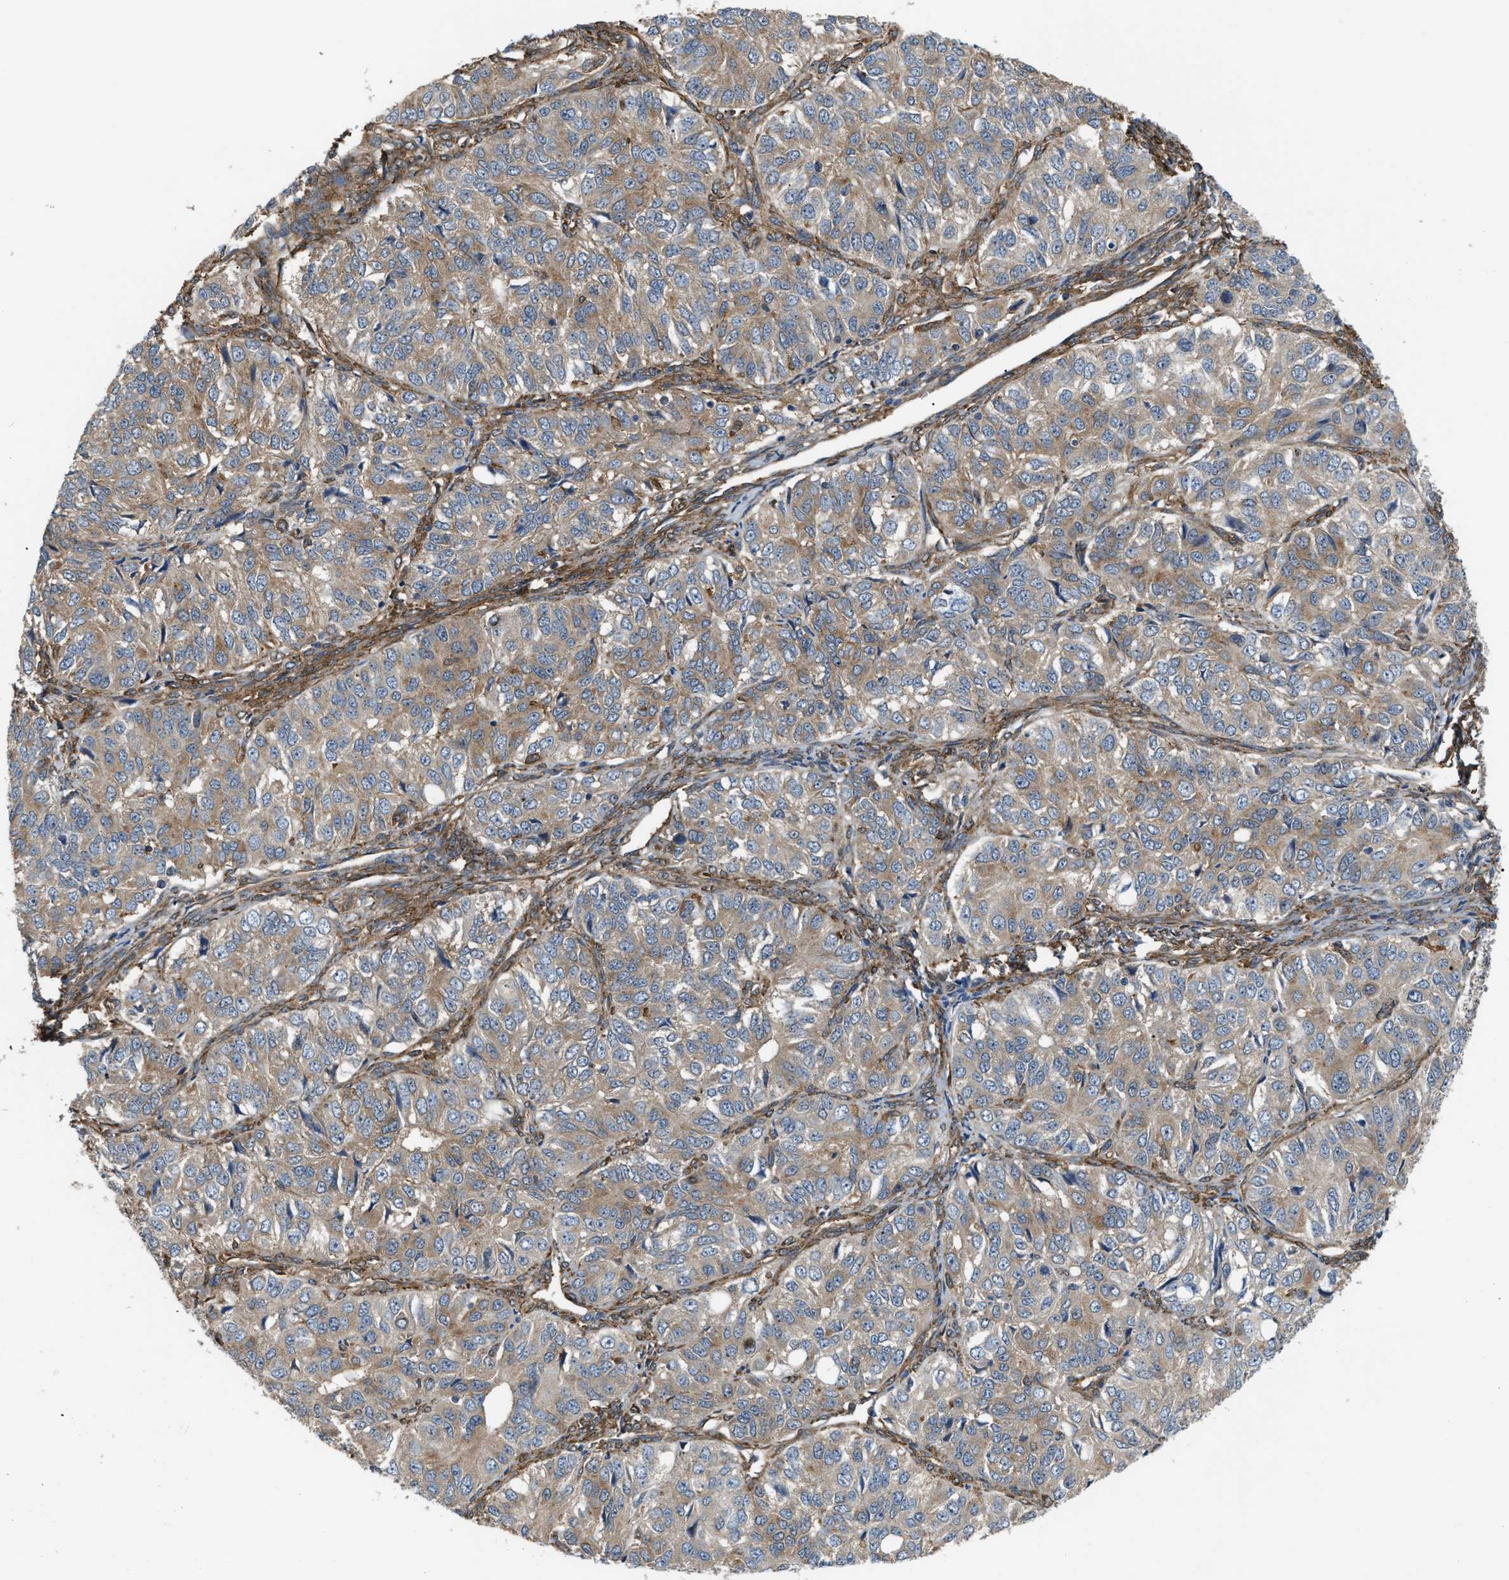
{"staining": {"intensity": "weak", "quantity": ">75%", "location": "cytoplasmic/membranous"}, "tissue": "ovarian cancer", "cell_type": "Tumor cells", "image_type": "cancer", "snomed": [{"axis": "morphology", "description": "Carcinoma, endometroid"}, {"axis": "topography", "description": "Ovary"}], "caption": "This is an image of immunohistochemistry (IHC) staining of ovarian cancer (endometroid carcinoma), which shows weak expression in the cytoplasmic/membranous of tumor cells.", "gene": "PICALM", "patient": {"sex": "female", "age": 51}}